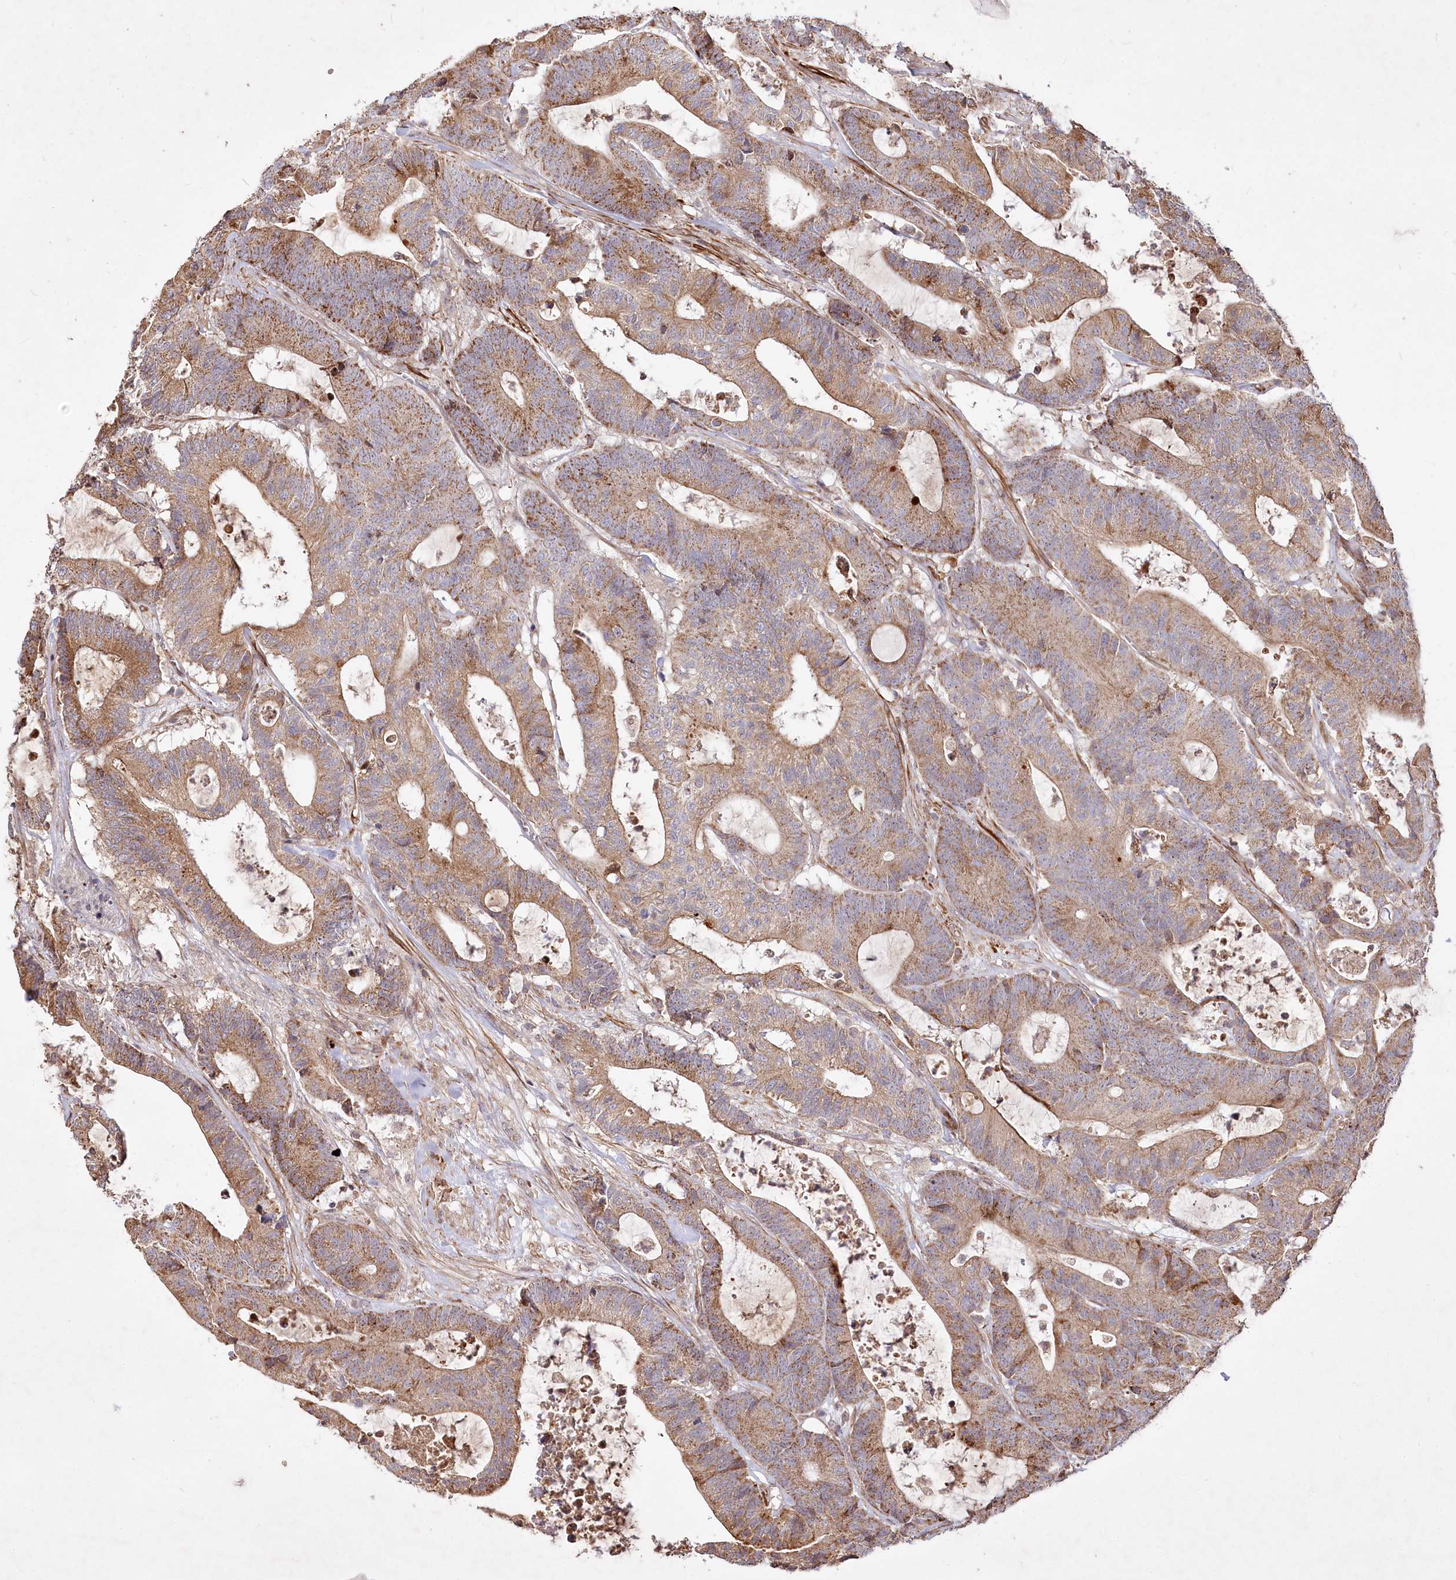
{"staining": {"intensity": "moderate", "quantity": ">75%", "location": "cytoplasmic/membranous"}, "tissue": "colorectal cancer", "cell_type": "Tumor cells", "image_type": "cancer", "snomed": [{"axis": "morphology", "description": "Adenocarcinoma, NOS"}, {"axis": "topography", "description": "Colon"}], "caption": "Protein expression by IHC demonstrates moderate cytoplasmic/membranous staining in about >75% of tumor cells in colorectal cancer.", "gene": "PSTK", "patient": {"sex": "female", "age": 84}}